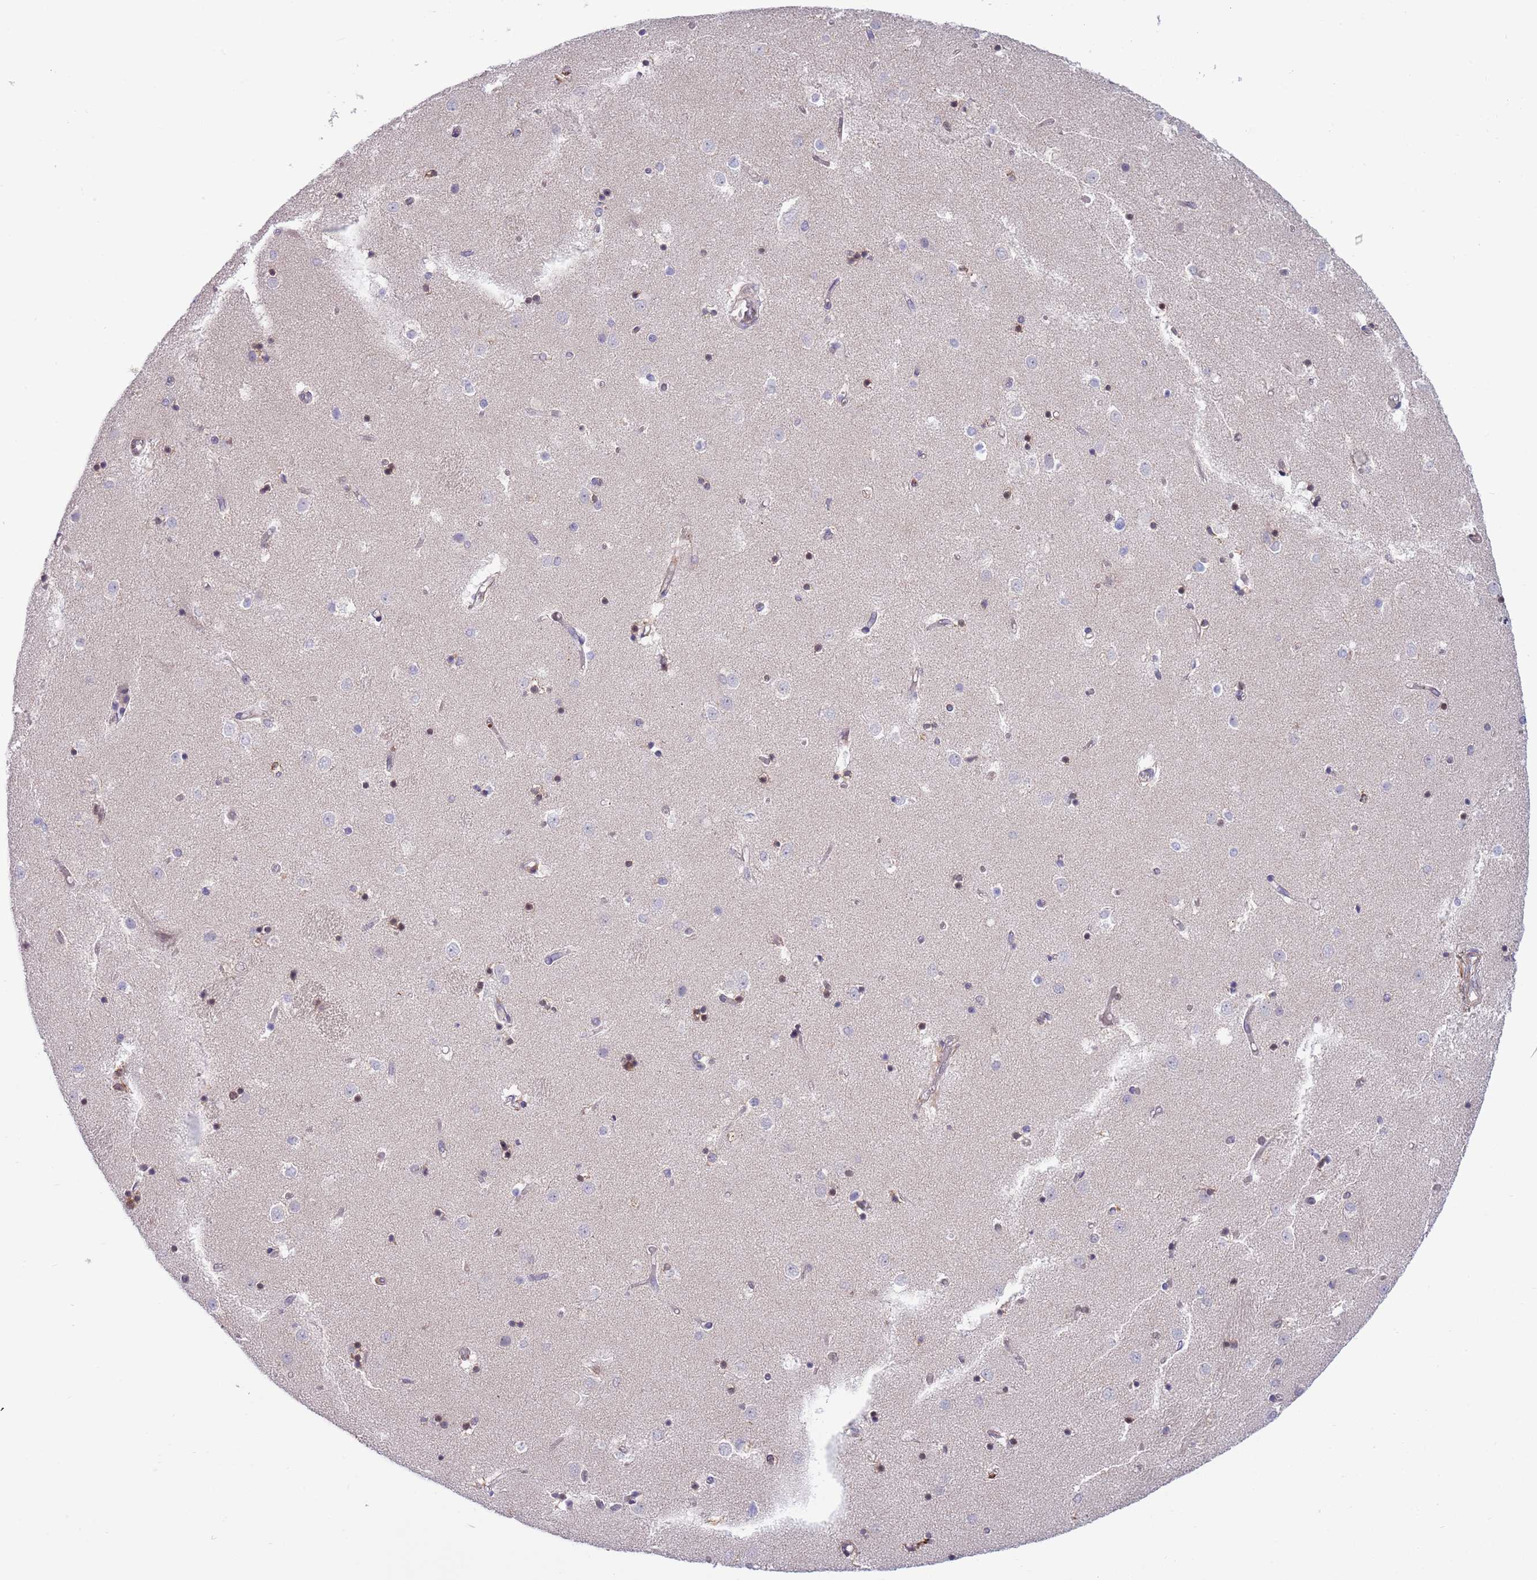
{"staining": {"intensity": "weak", "quantity": "<25%", "location": "cytoplasmic/membranous"}, "tissue": "caudate", "cell_type": "Glial cells", "image_type": "normal", "snomed": [{"axis": "morphology", "description": "Normal tissue, NOS"}, {"axis": "topography", "description": "Lateral ventricle wall"}], "caption": "This is an immunohistochemistry (IHC) histopathology image of normal caudate. There is no positivity in glial cells.", "gene": "NLRP6", "patient": {"sex": "female", "age": 52}}